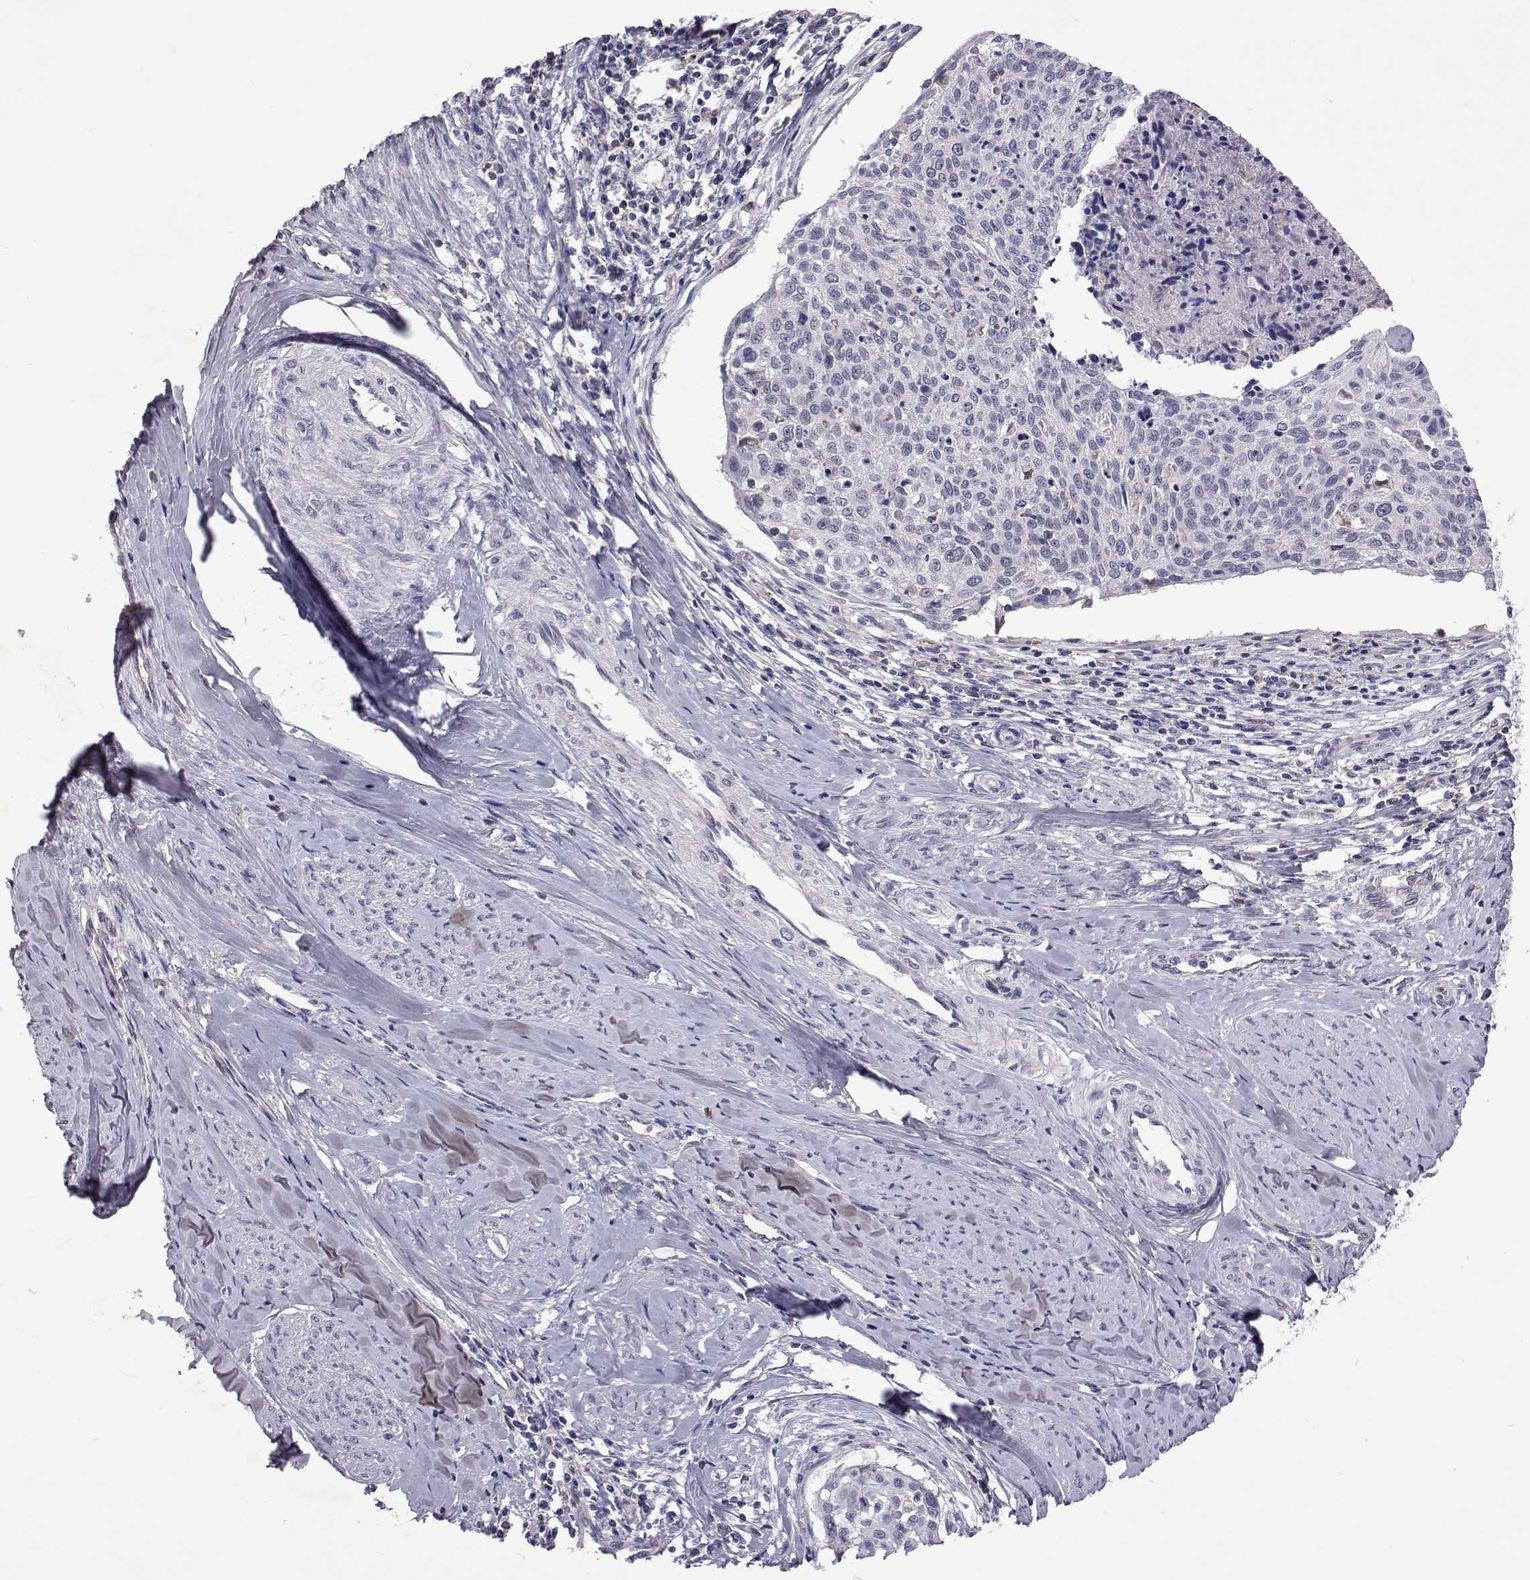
{"staining": {"intensity": "negative", "quantity": "none", "location": "none"}, "tissue": "cervical cancer", "cell_type": "Tumor cells", "image_type": "cancer", "snomed": [{"axis": "morphology", "description": "Squamous cell carcinoma, NOS"}, {"axis": "topography", "description": "Cervix"}], "caption": "This is a image of immunohistochemistry staining of cervical cancer, which shows no staining in tumor cells.", "gene": "TCF15", "patient": {"sex": "female", "age": 49}}